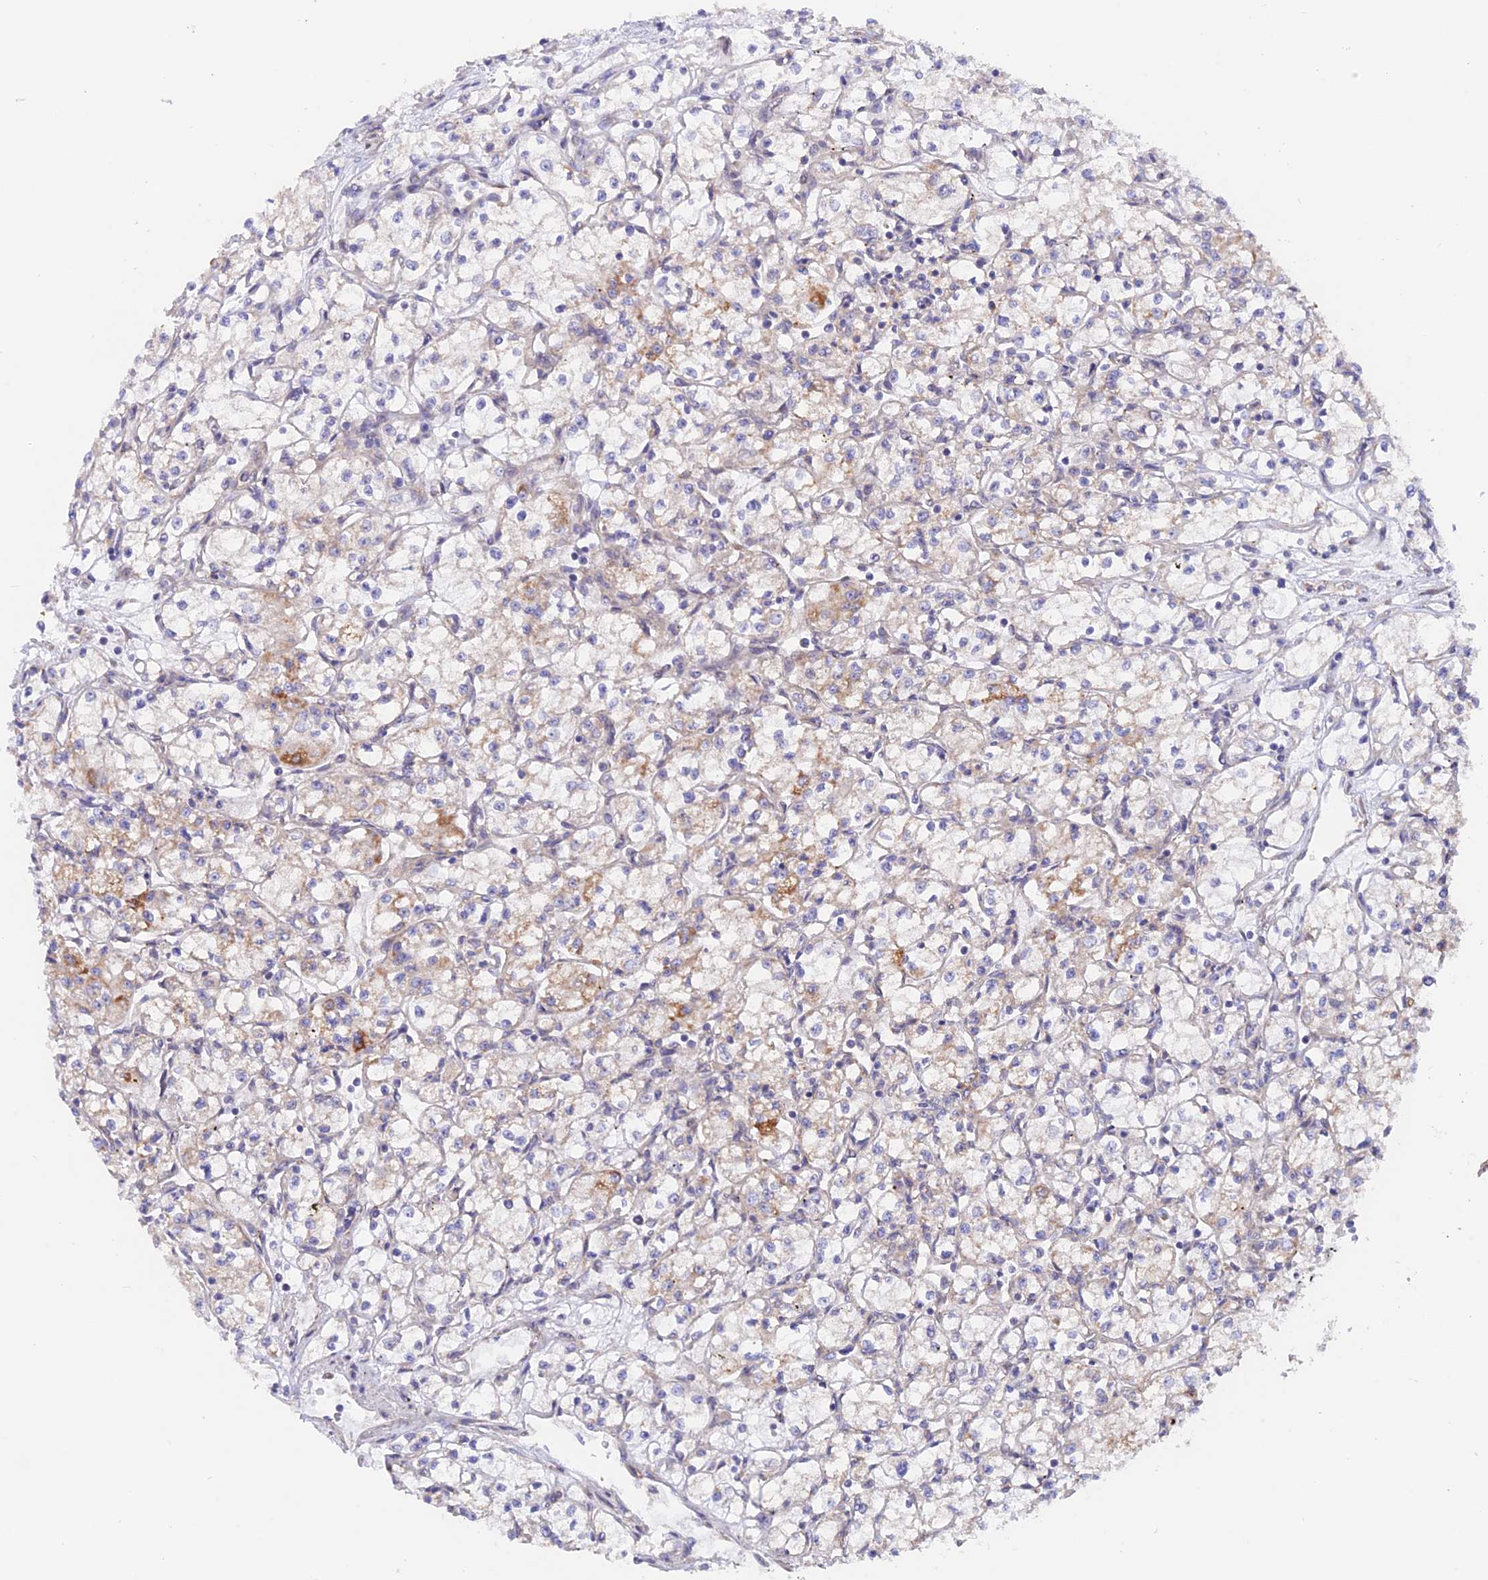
{"staining": {"intensity": "moderate", "quantity": "<25%", "location": "cytoplasmic/membranous"}, "tissue": "renal cancer", "cell_type": "Tumor cells", "image_type": "cancer", "snomed": [{"axis": "morphology", "description": "Adenocarcinoma, NOS"}, {"axis": "topography", "description": "Kidney"}], "caption": "This image displays immunohistochemistry (IHC) staining of renal cancer (adenocarcinoma), with low moderate cytoplasmic/membranous expression in approximately <25% of tumor cells.", "gene": "HYCC1", "patient": {"sex": "male", "age": 59}}